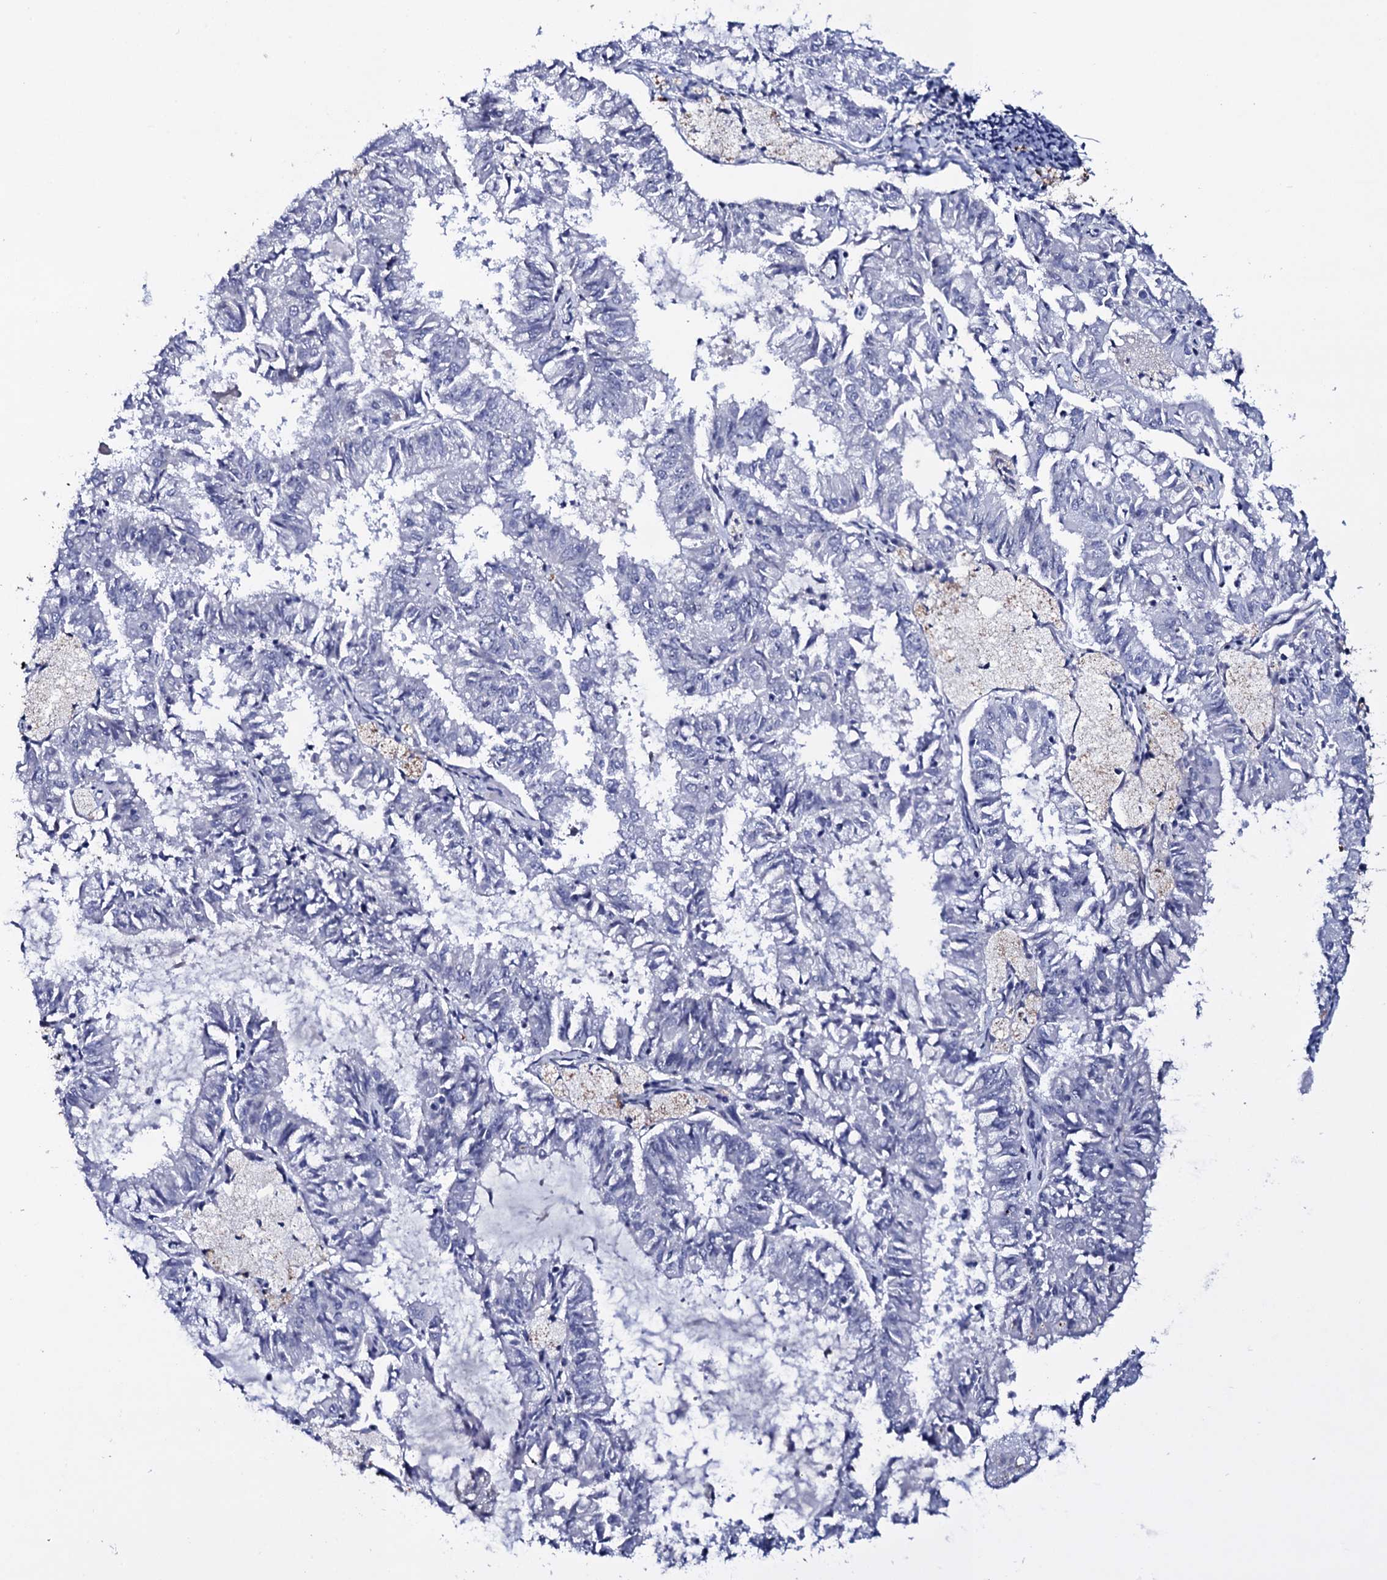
{"staining": {"intensity": "negative", "quantity": "none", "location": "none"}, "tissue": "endometrial cancer", "cell_type": "Tumor cells", "image_type": "cancer", "snomed": [{"axis": "morphology", "description": "Adenocarcinoma, NOS"}, {"axis": "topography", "description": "Endometrium"}], "caption": "Immunohistochemical staining of adenocarcinoma (endometrial) demonstrates no significant staining in tumor cells.", "gene": "ITPRID2", "patient": {"sex": "female", "age": 57}}